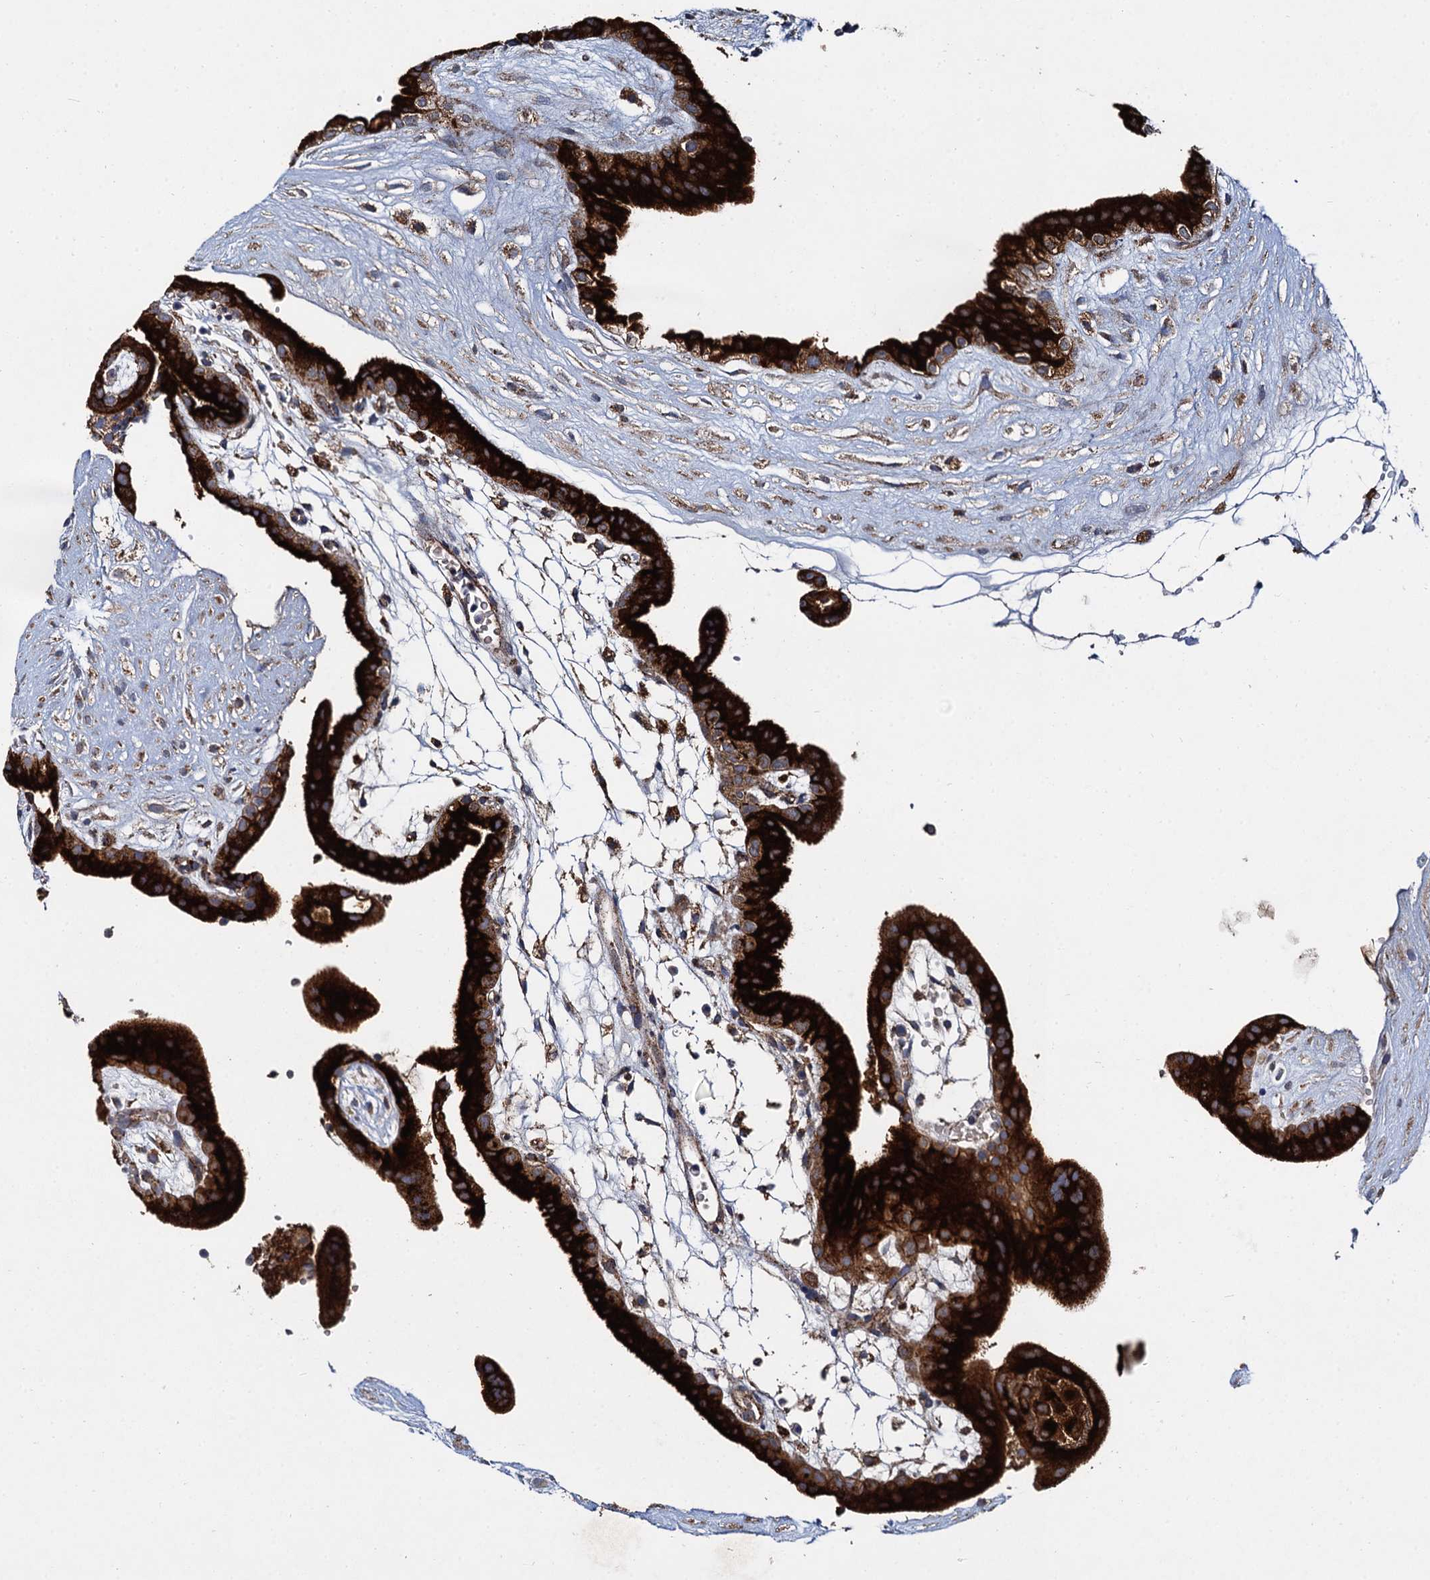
{"staining": {"intensity": "strong", "quantity": "25%-75%", "location": "cytoplasmic/membranous"}, "tissue": "placenta", "cell_type": "Decidual cells", "image_type": "normal", "snomed": [{"axis": "morphology", "description": "Normal tissue, NOS"}, {"axis": "topography", "description": "Placenta"}], "caption": "An immunohistochemistry (IHC) histopathology image of unremarkable tissue is shown. Protein staining in brown labels strong cytoplasmic/membranous positivity in placenta within decidual cells. (Brightfield microscopy of DAB IHC at high magnification).", "gene": "GBA1", "patient": {"sex": "female", "age": 18}}